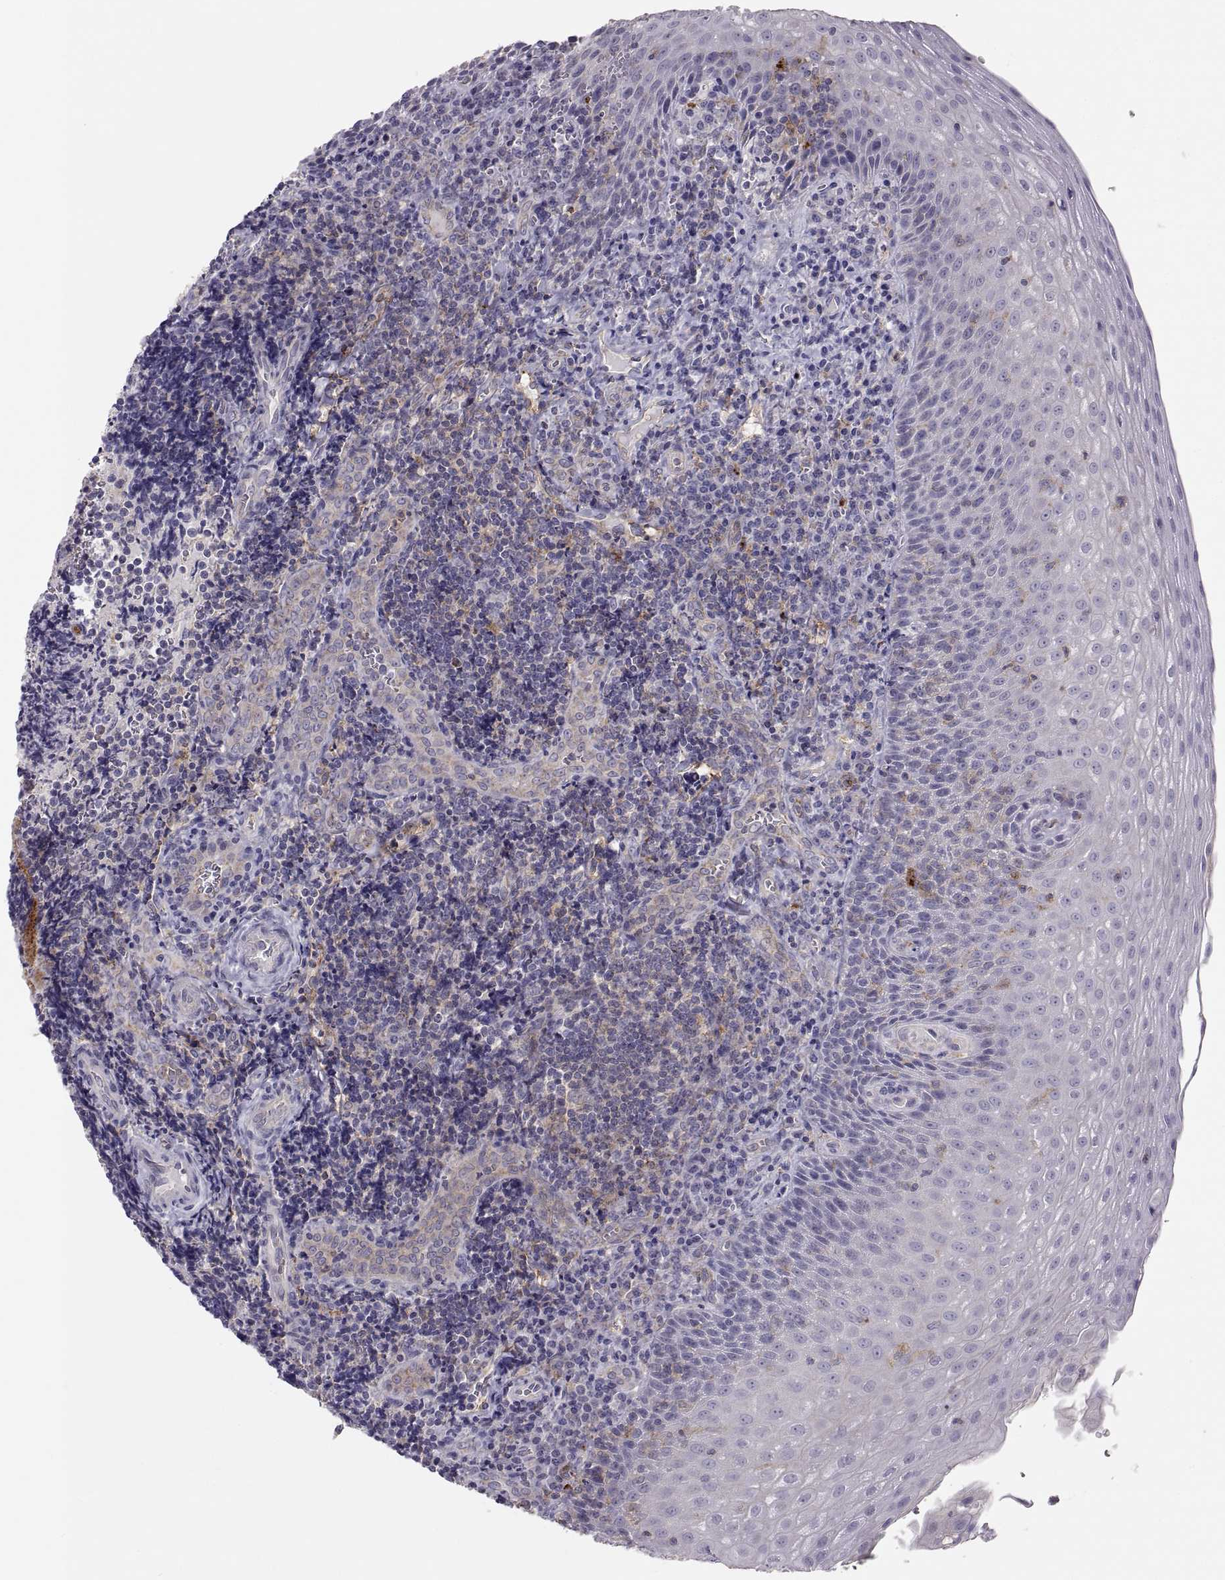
{"staining": {"intensity": "weak", "quantity": "<25%", "location": "cytoplasmic/membranous"}, "tissue": "tonsil", "cell_type": "Germinal center cells", "image_type": "normal", "snomed": [{"axis": "morphology", "description": "Normal tissue, NOS"}, {"axis": "morphology", "description": "Inflammation, NOS"}, {"axis": "topography", "description": "Tonsil"}], "caption": "Tonsil stained for a protein using immunohistochemistry (IHC) demonstrates no positivity germinal center cells.", "gene": "RALB", "patient": {"sex": "female", "age": 31}}